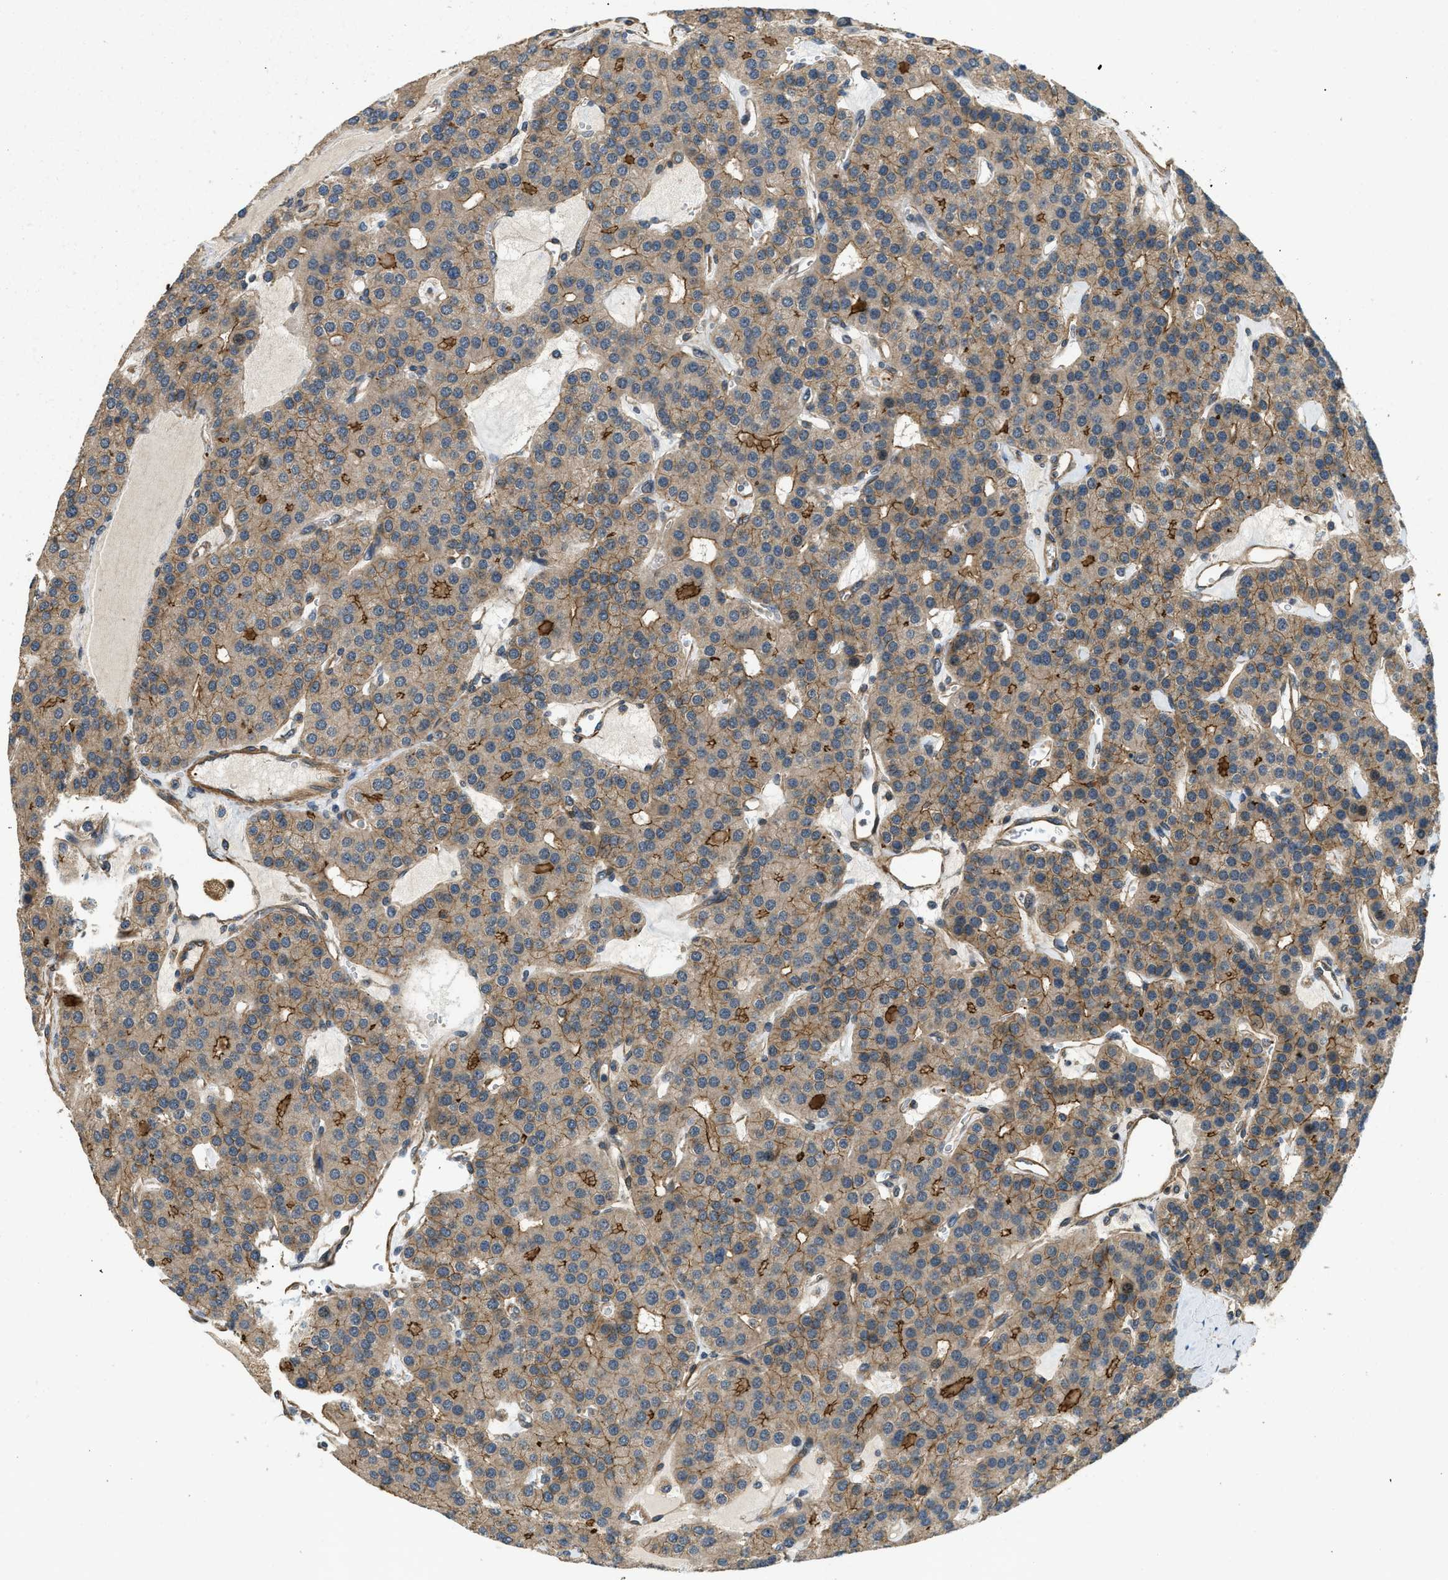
{"staining": {"intensity": "moderate", "quantity": ">75%", "location": "cytoplasmic/membranous"}, "tissue": "parathyroid gland", "cell_type": "Glandular cells", "image_type": "normal", "snomed": [{"axis": "morphology", "description": "Normal tissue, NOS"}, {"axis": "morphology", "description": "Adenoma, NOS"}, {"axis": "topography", "description": "Parathyroid gland"}], "caption": "Immunohistochemistry (DAB (3,3'-diaminobenzidine)) staining of benign parathyroid gland exhibits moderate cytoplasmic/membranous protein expression in about >75% of glandular cells. The staining is performed using DAB brown chromogen to label protein expression. The nuclei are counter-stained blue using hematoxylin.", "gene": "CGN", "patient": {"sex": "female", "age": 86}}